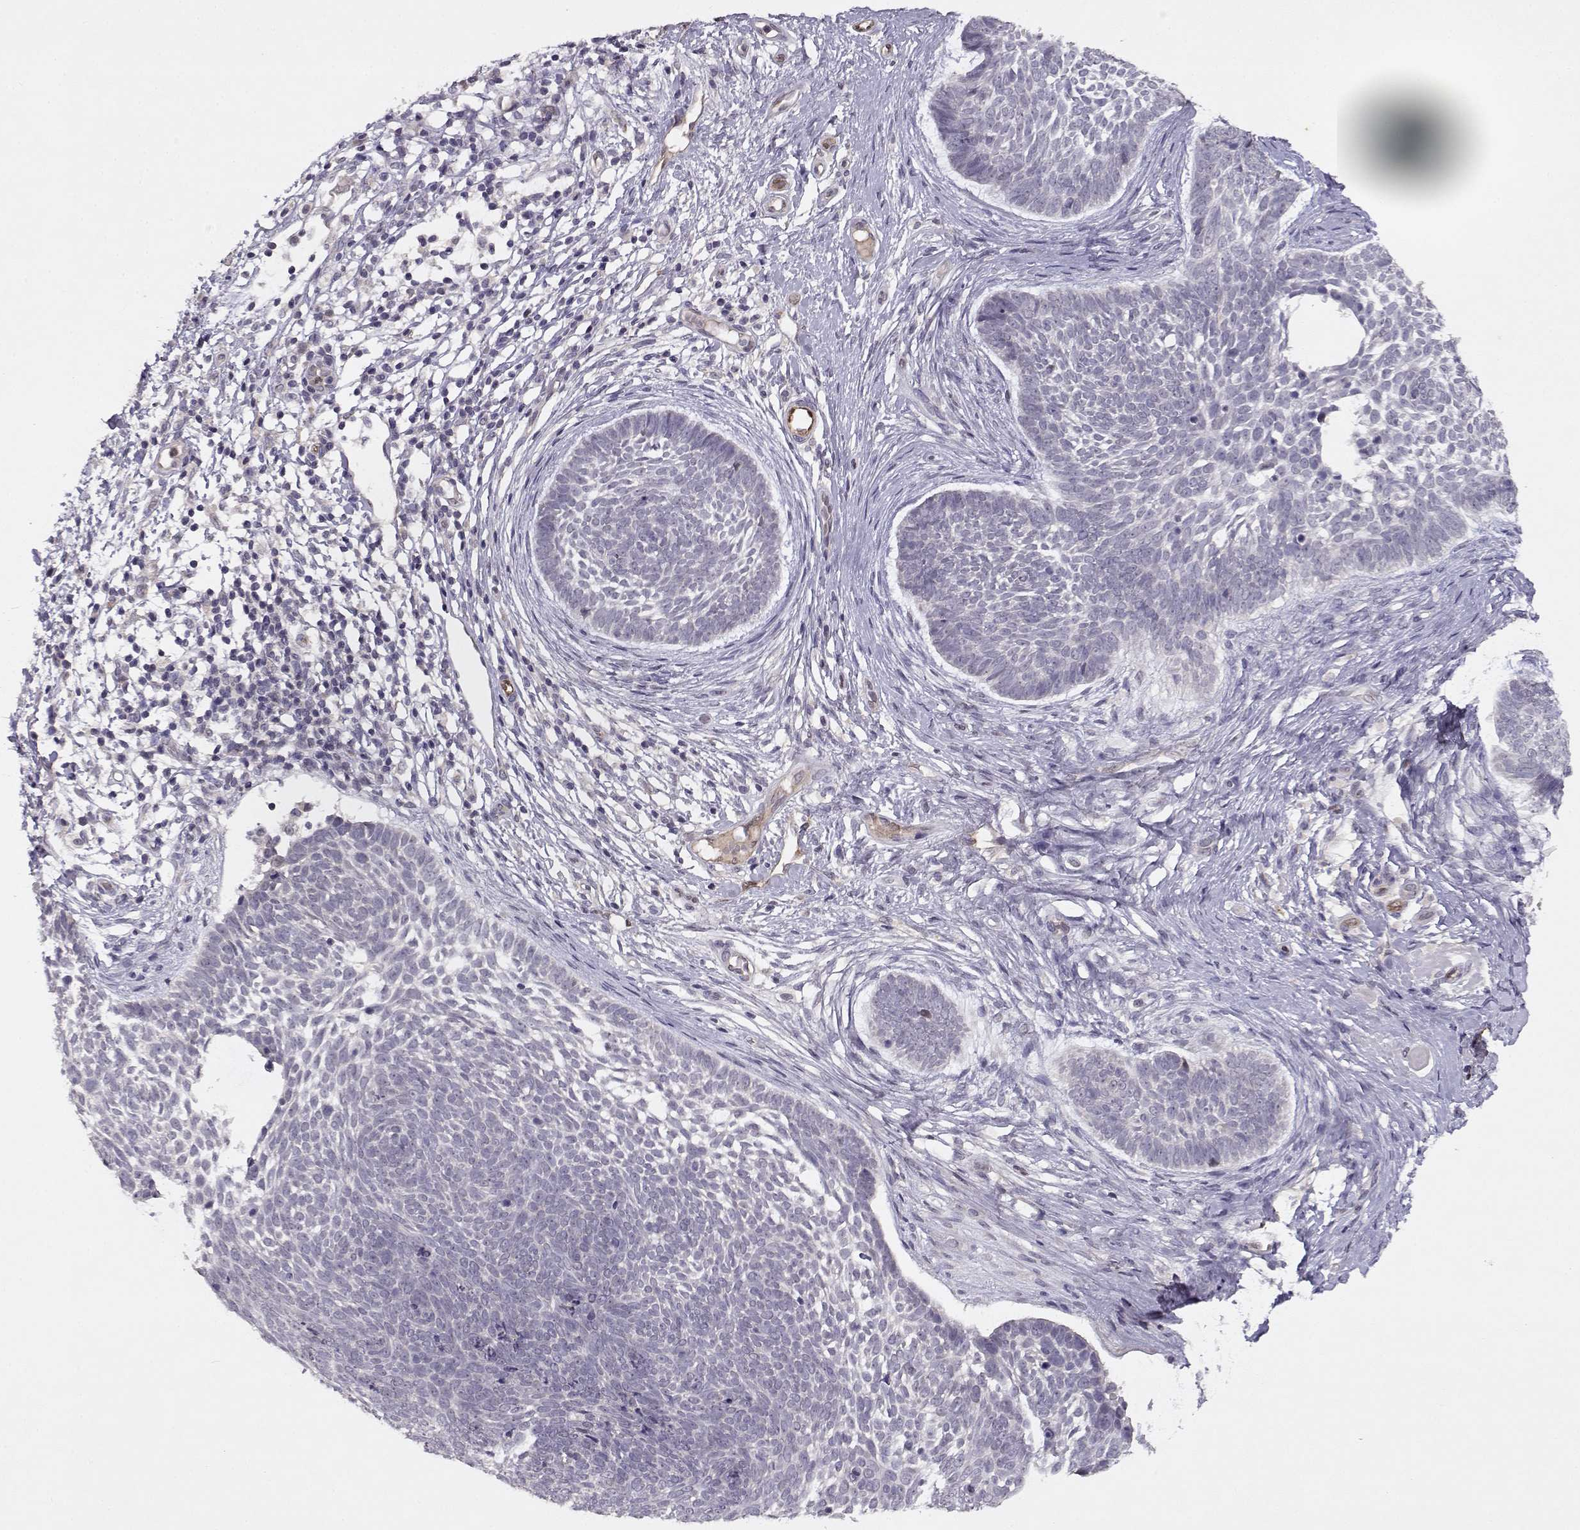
{"staining": {"intensity": "negative", "quantity": "none", "location": "none"}, "tissue": "skin cancer", "cell_type": "Tumor cells", "image_type": "cancer", "snomed": [{"axis": "morphology", "description": "Basal cell carcinoma"}, {"axis": "topography", "description": "Skin"}], "caption": "Basal cell carcinoma (skin) was stained to show a protein in brown. There is no significant positivity in tumor cells. (DAB IHC, high magnification).", "gene": "BMX", "patient": {"sex": "male", "age": 85}}